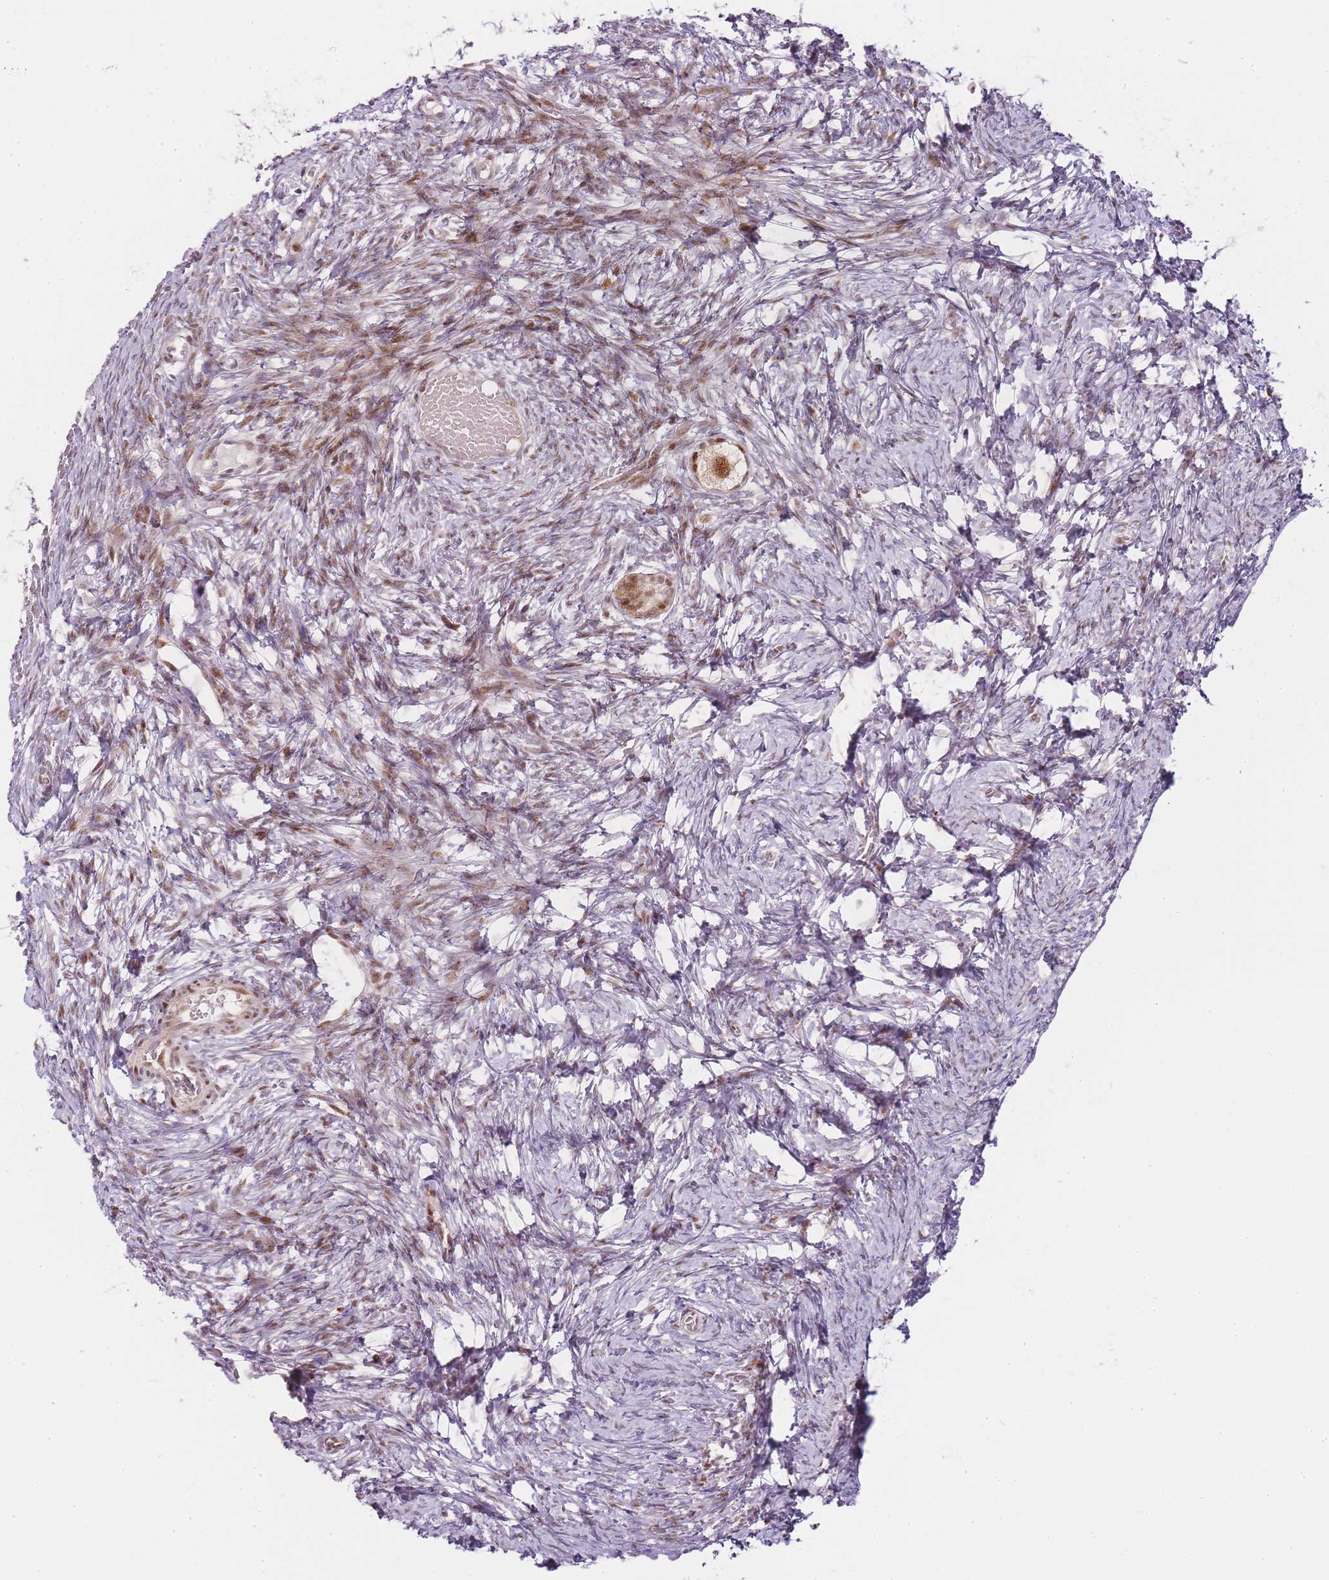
{"staining": {"intensity": "moderate", "quantity": ">75%", "location": "cytoplasmic/membranous,nuclear"}, "tissue": "ovary", "cell_type": "Follicle cells", "image_type": "normal", "snomed": [{"axis": "morphology", "description": "Adenocarcinoma, NOS"}, {"axis": "topography", "description": "Endometrium"}], "caption": "Moderate cytoplasmic/membranous,nuclear protein expression is seen in approximately >75% of follicle cells in ovary. The protein of interest is stained brown, and the nuclei are stained in blue (DAB IHC with brightfield microscopy, high magnification).", "gene": "OGG1", "patient": {"sex": "female", "age": 32}}